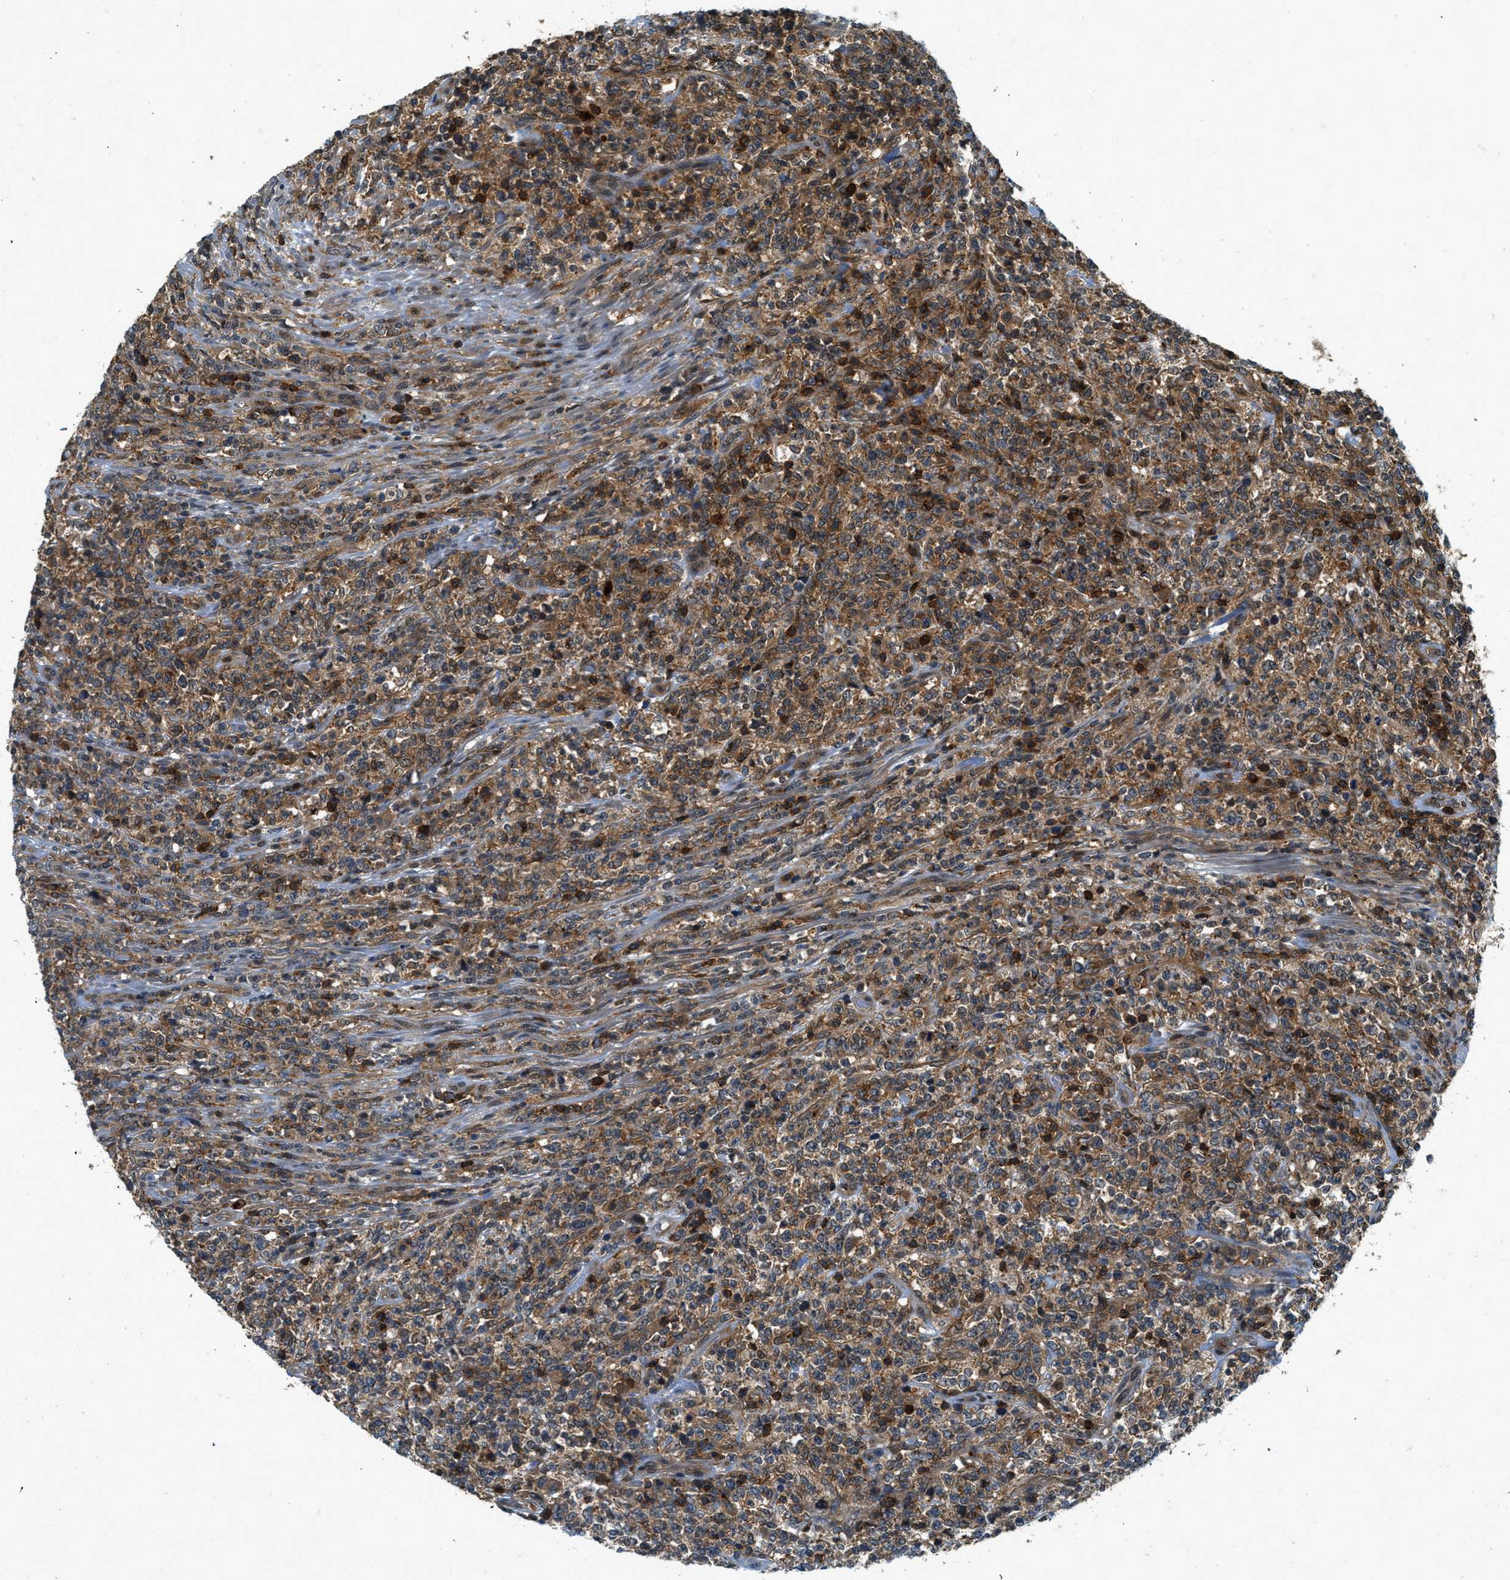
{"staining": {"intensity": "strong", "quantity": ">75%", "location": "cytoplasmic/membranous"}, "tissue": "lymphoma", "cell_type": "Tumor cells", "image_type": "cancer", "snomed": [{"axis": "morphology", "description": "Malignant lymphoma, non-Hodgkin's type, High grade"}, {"axis": "topography", "description": "Soft tissue"}], "caption": "High-grade malignant lymphoma, non-Hodgkin's type stained with a brown dye reveals strong cytoplasmic/membranous positive expression in about >75% of tumor cells.", "gene": "GMPPB", "patient": {"sex": "male", "age": 18}}